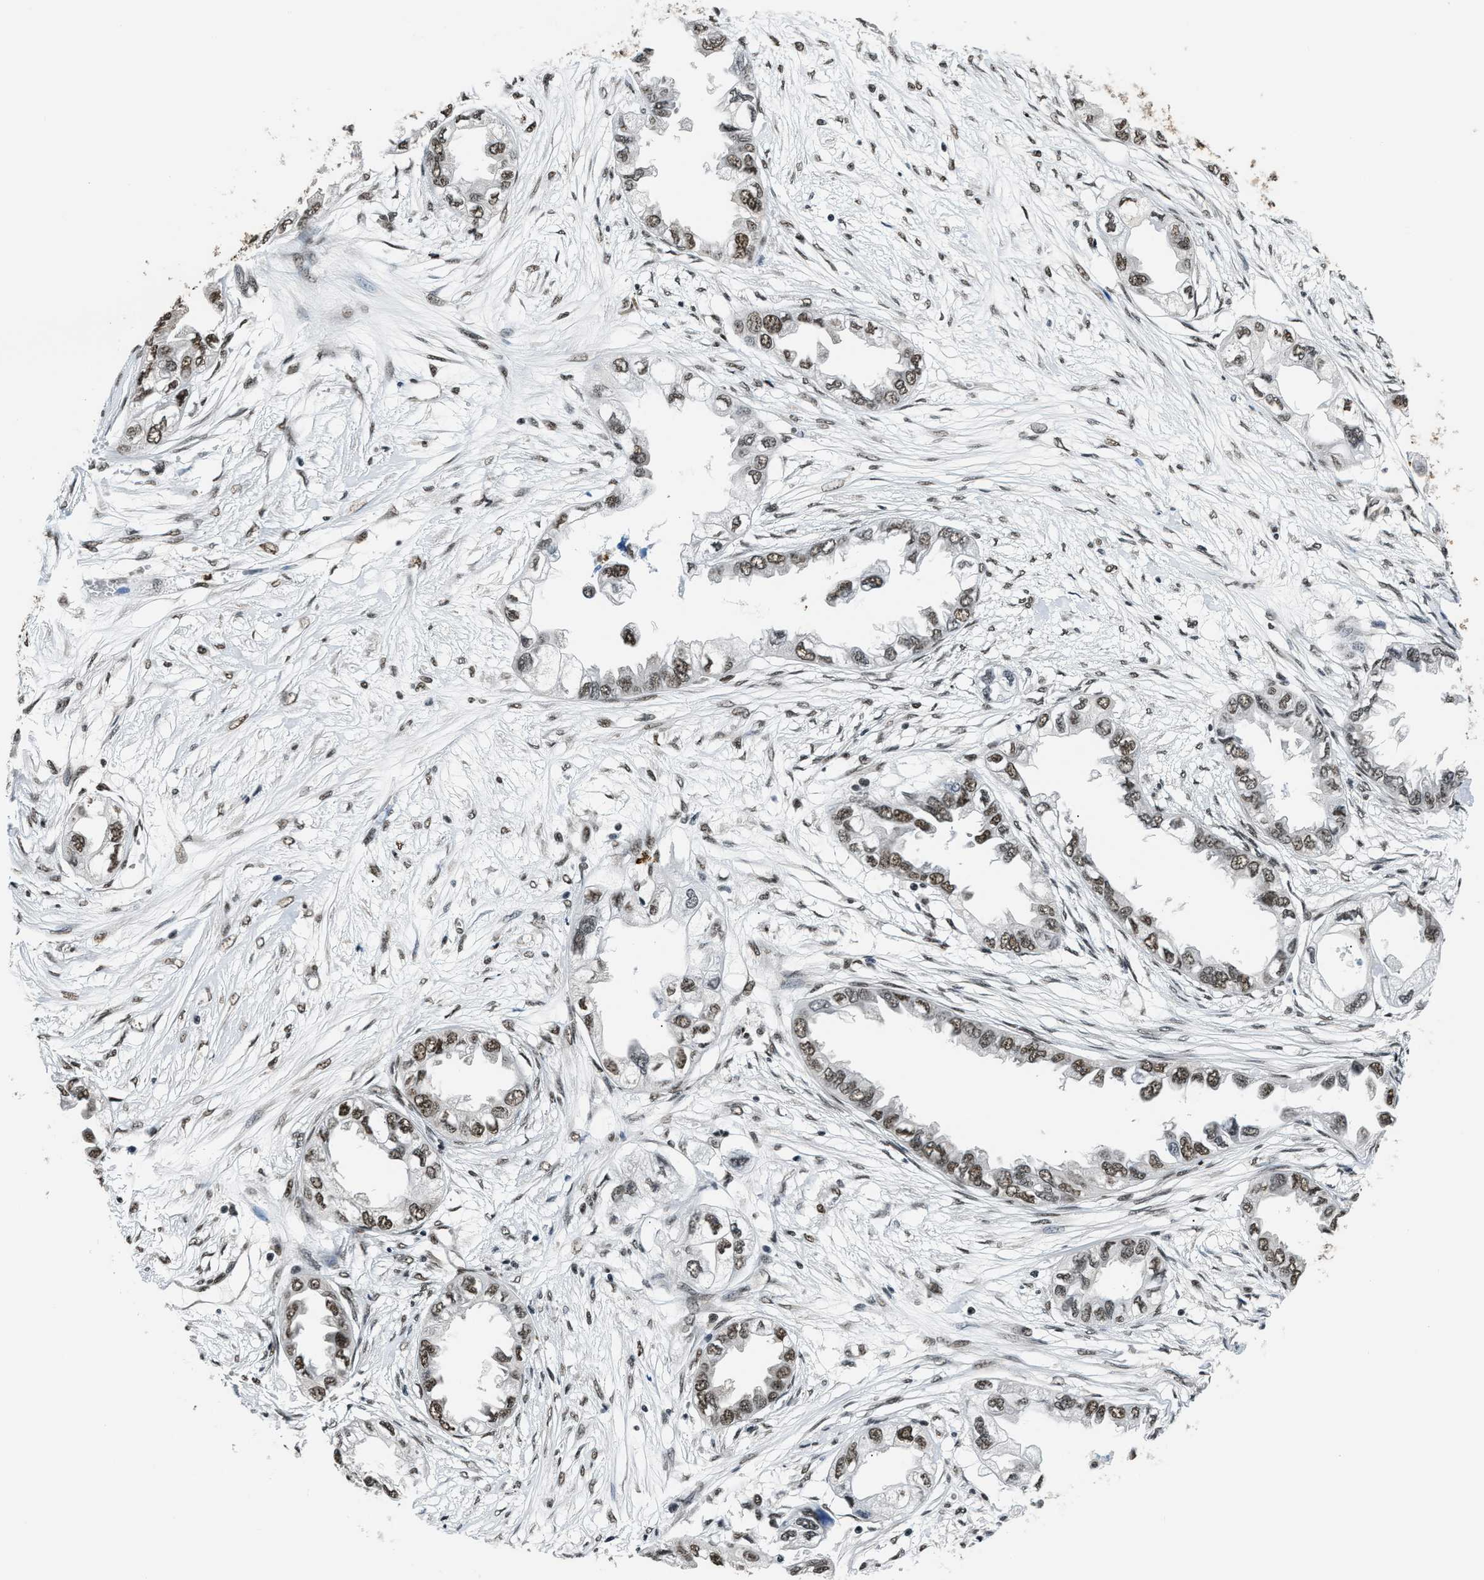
{"staining": {"intensity": "moderate", "quantity": ">75%", "location": "nuclear"}, "tissue": "endometrial cancer", "cell_type": "Tumor cells", "image_type": "cancer", "snomed": [{"axis": "morphology", "description": "Adenocarcinoma, NOS"}, {"axis": "topography", "description": "Endometrium"}], "caption": "IHC staining of endometrial adenocarcinoma, which displays medium levels of moderate nuclear expression in about >75% of tumor cells indicating moderate nuclear protein staining. The staining was performed using DAB (brown) for protein detection and nuclei were counterstained in hematoxylin (blue).", "gene": "CCNDBP1", "patient": {"sex": "female", "age": 67}}